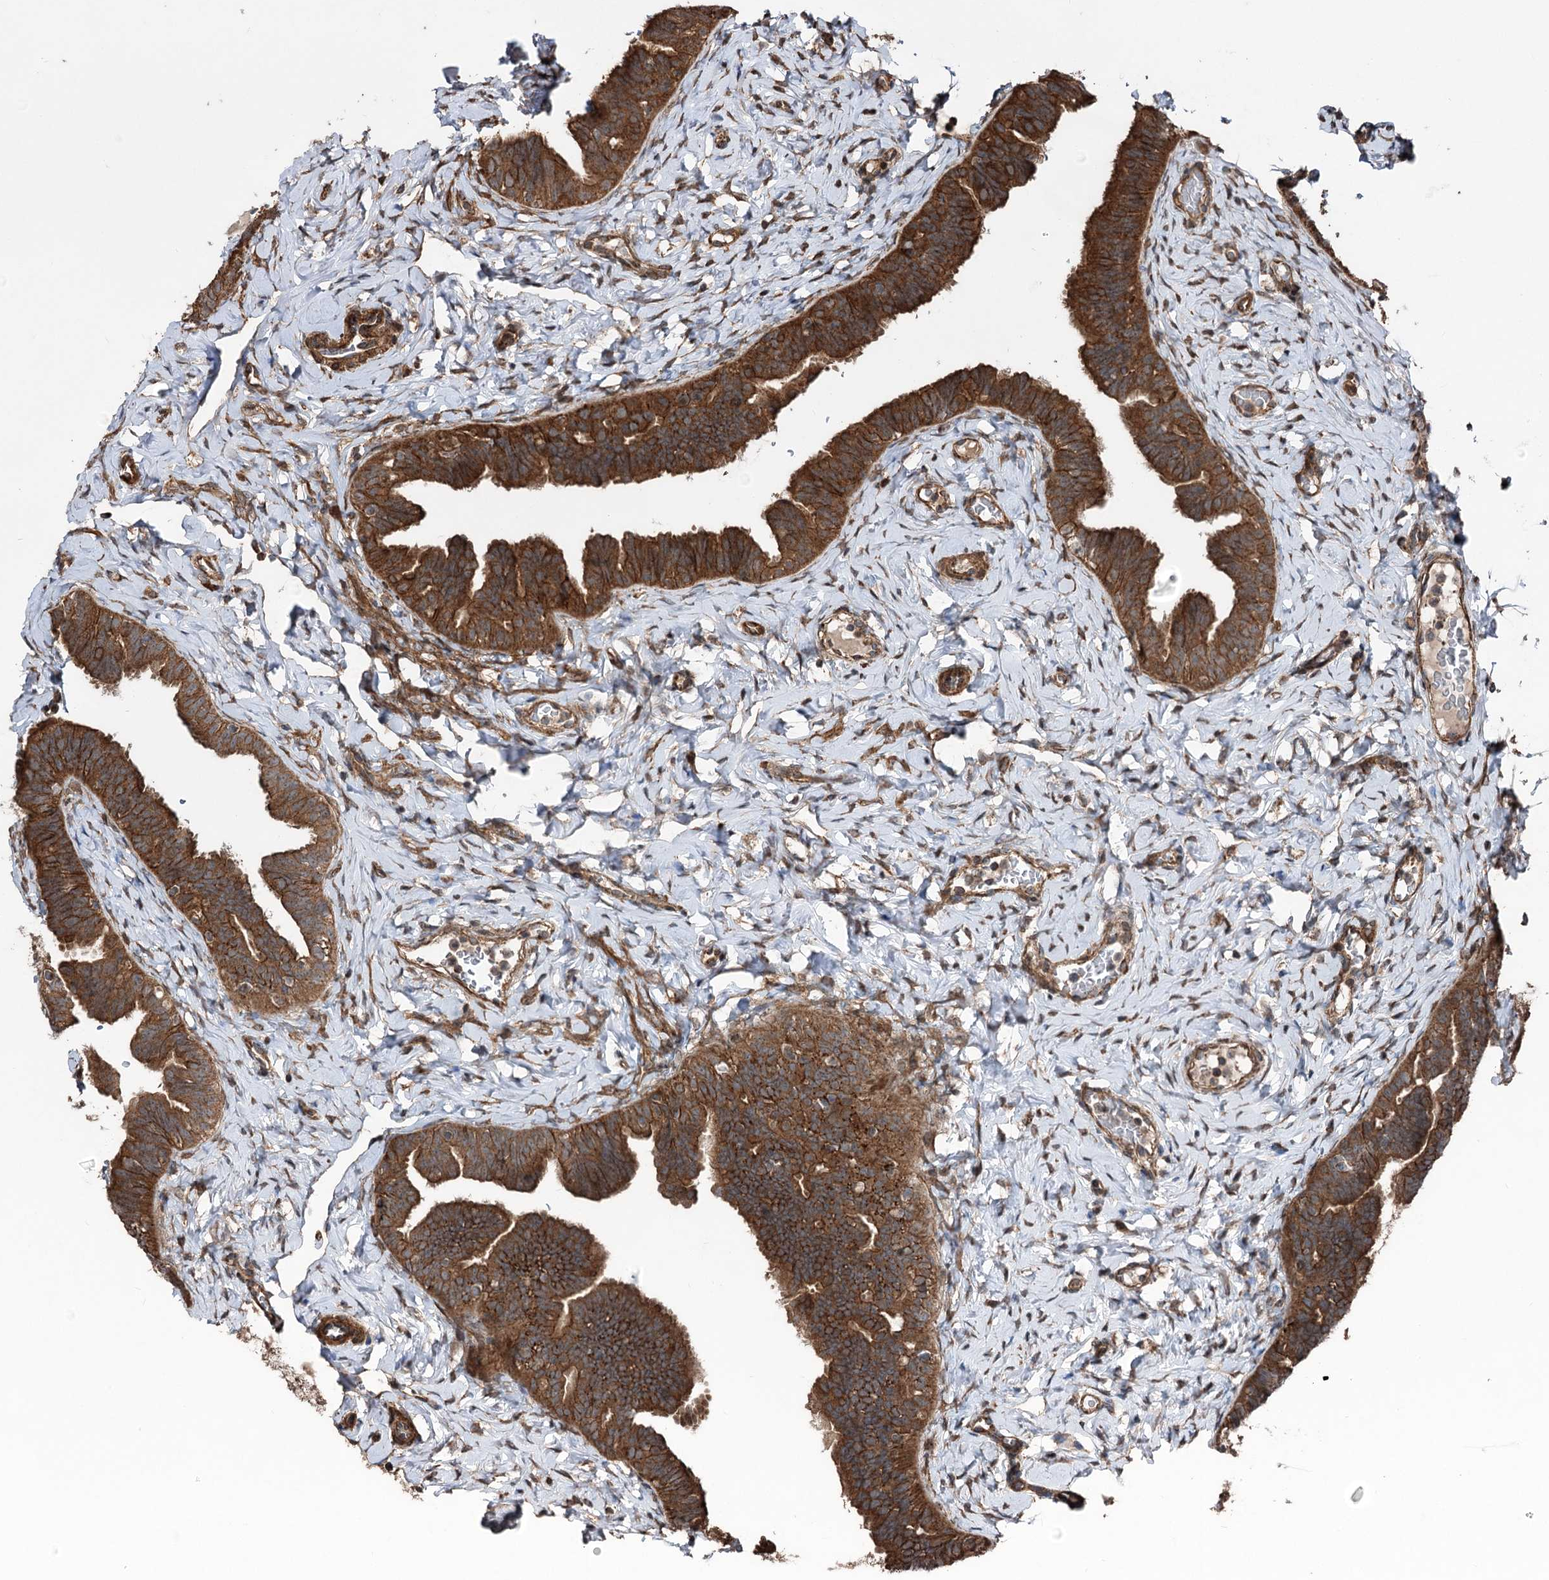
{"staining": {"intensity": "strong", "quantity": ">75%", "location": "cytoplasmic/membranous"}, "tissue": "fallopian tube", "cell_type": "Glandular cells", "image_type": "normal", "snomed": [{"axis": "morphology", "description": "Normal tissue, NOS"}, {"axis": "topography", "description": "Fallopian tube"}], "caption": "Immunohistochemistry photomicrograph of benign fallopian tube: human fallopian tube stained using immunohistochemistry exhibits high levels of strong protein expression localized specifically in the cytoplasmic/membranous of glandular cells, appearing as a cytoplasmic/membranous brown color.", "gene": "ITFG2", "patient": {"sex": "female", "age": 65}}